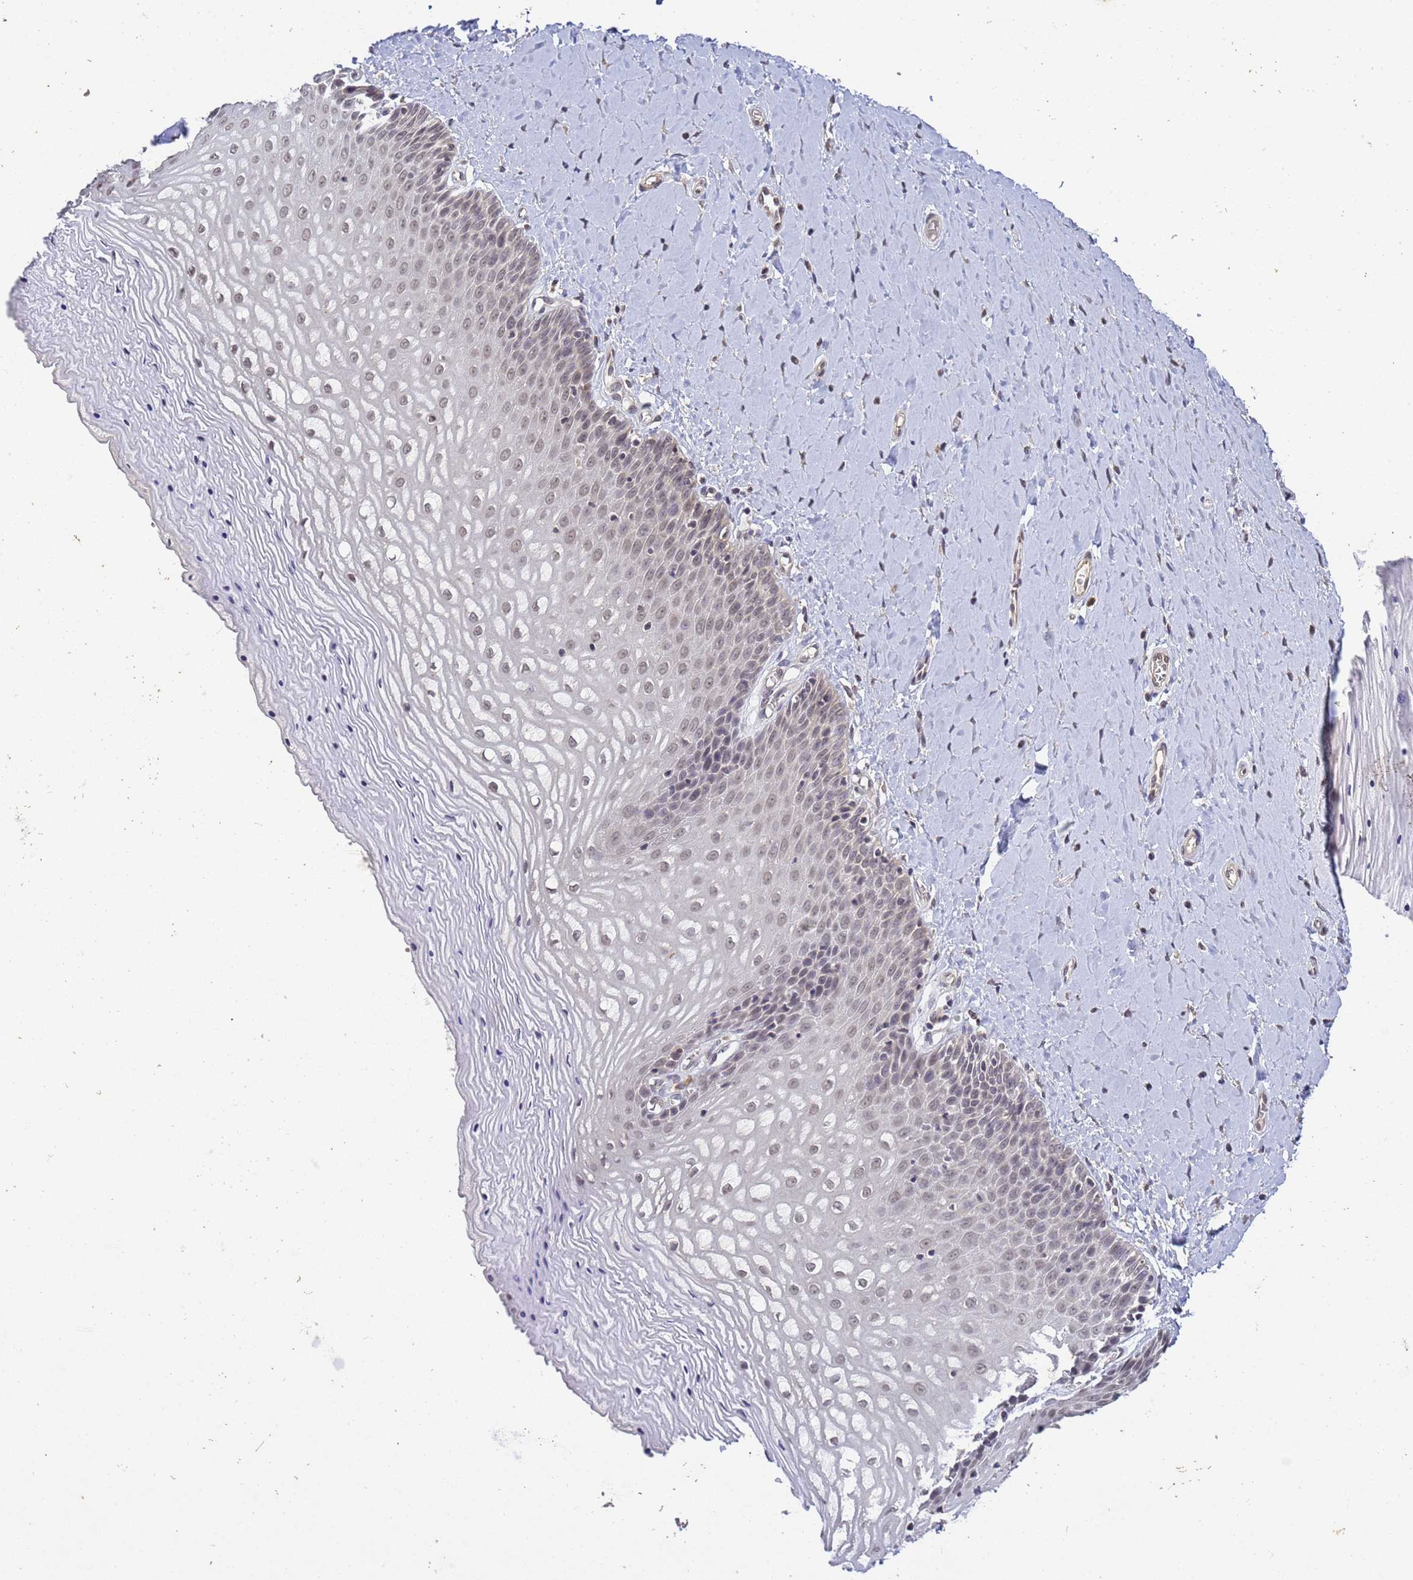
{"staining": {"intensity": "weak", "quantity": "<25%", "location": "nuclear"}, "tissue": "vagina", "cell_type": "Squamous epithelial cells", "image_type": "normal", "snomed": [{"axis": "morphology", "description": "Normal tissue, NOS"}, {"axis": "topography", "description": "Vagina"}], "caption": "Protein analysis of benign vagina reveals no significant expression in squamous epithelial cells. The staining is performed using DAB brown chromogen with nuclei counter-stained in using hematoxylin.", "gene": "MYL7", "patient": {"sex": "female", "age": 65}}